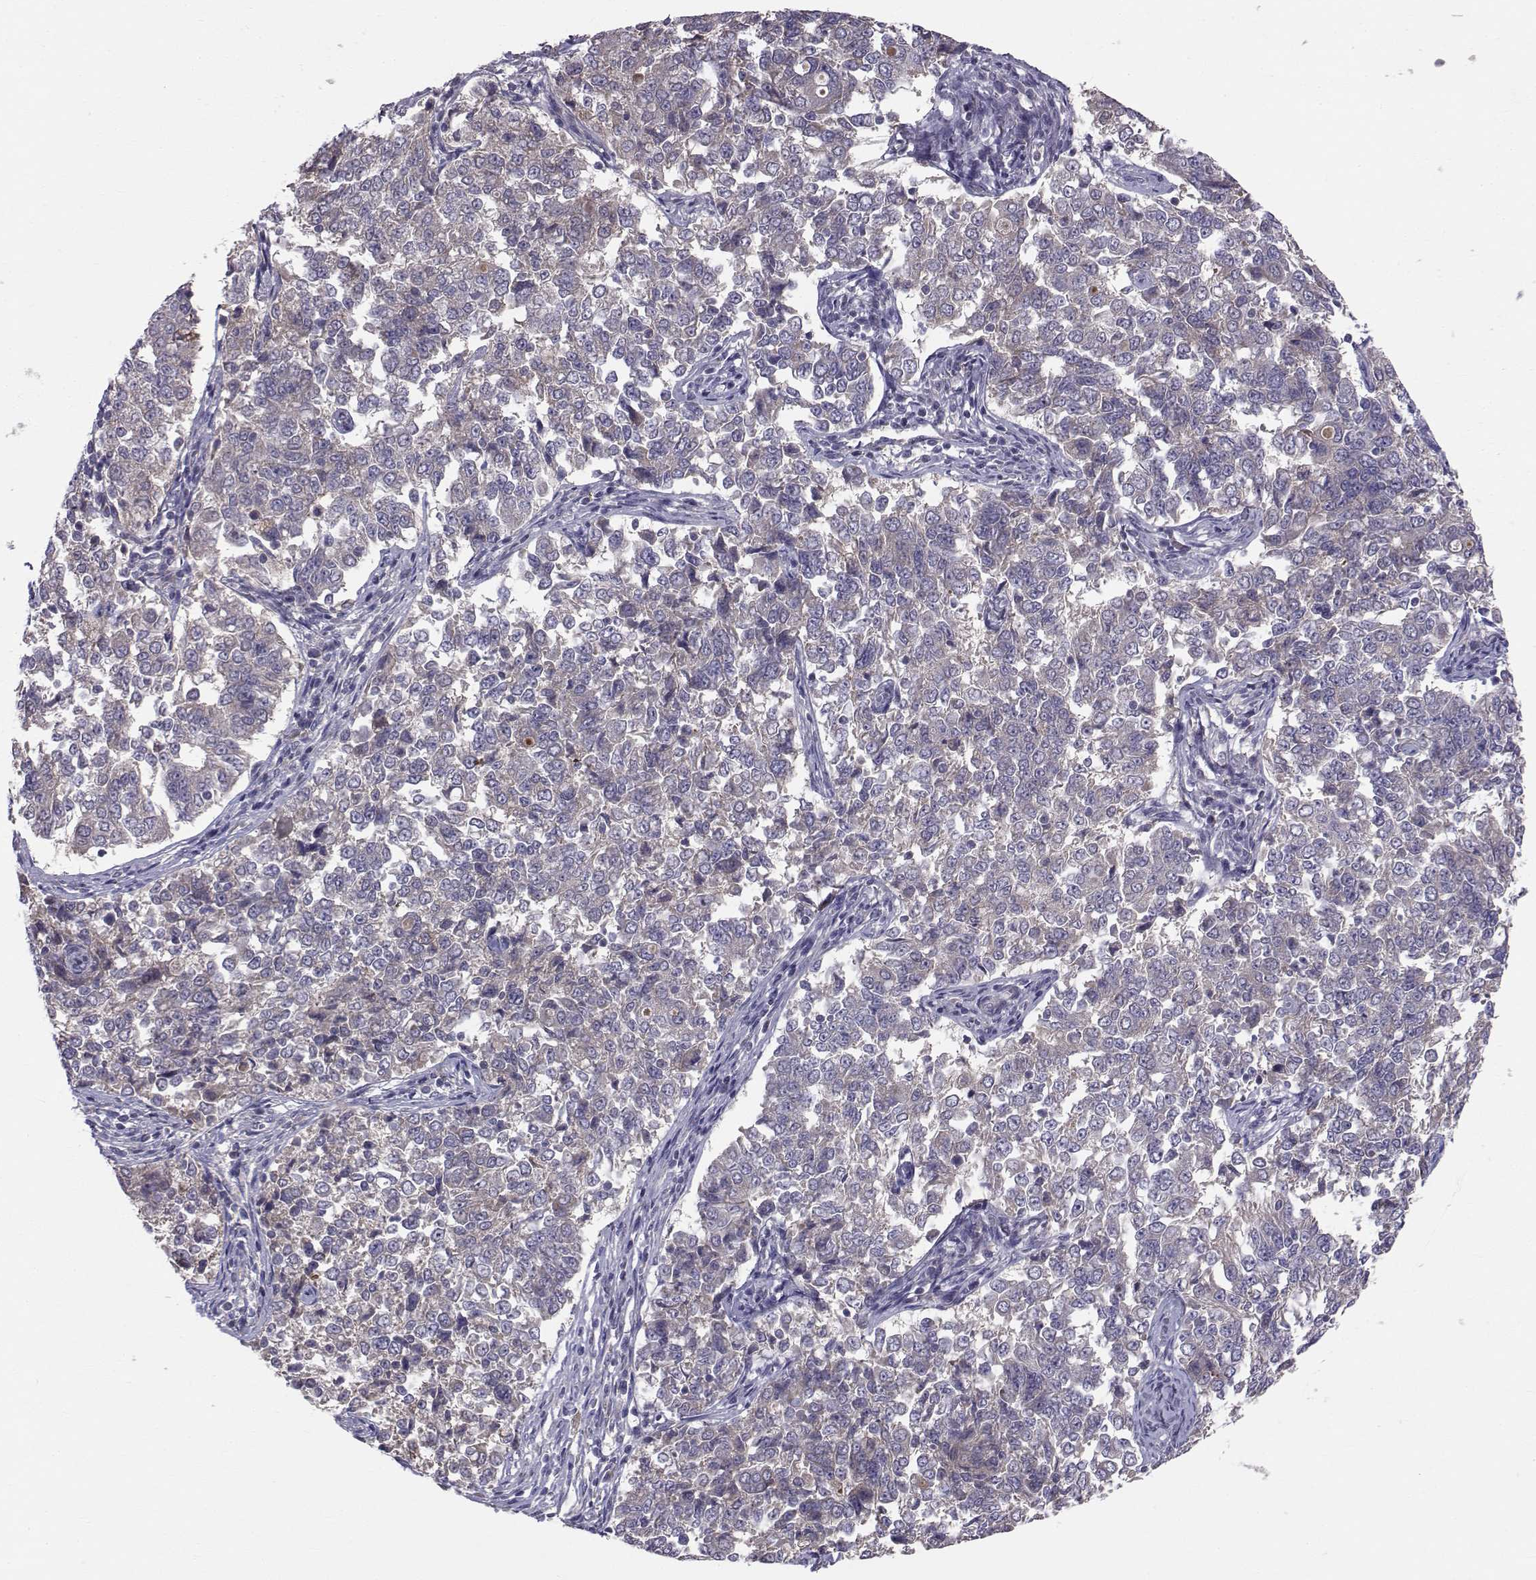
{"staining": {"intensity": "weak", "quantity": ">75%", "location": "cytoplasmic/membranous"}, "tissue": "endometrial cancer", "cell_type": "Tumor cells", "image_type": "cancer", "snomed": [{"axis": "morphology", "description": "Adenocarcinoma, NOS"}, {"axis": "topography", "description": "Endometrium"}], "caption": "Brown immunohistochemical staining in endometrial adenocarcinoma reveals weak cytoplasmic/membranous expression in approximately >75% of tumor cells.", "gene": "PEX5L", "patient": {"sex": "female", "age": 43}}